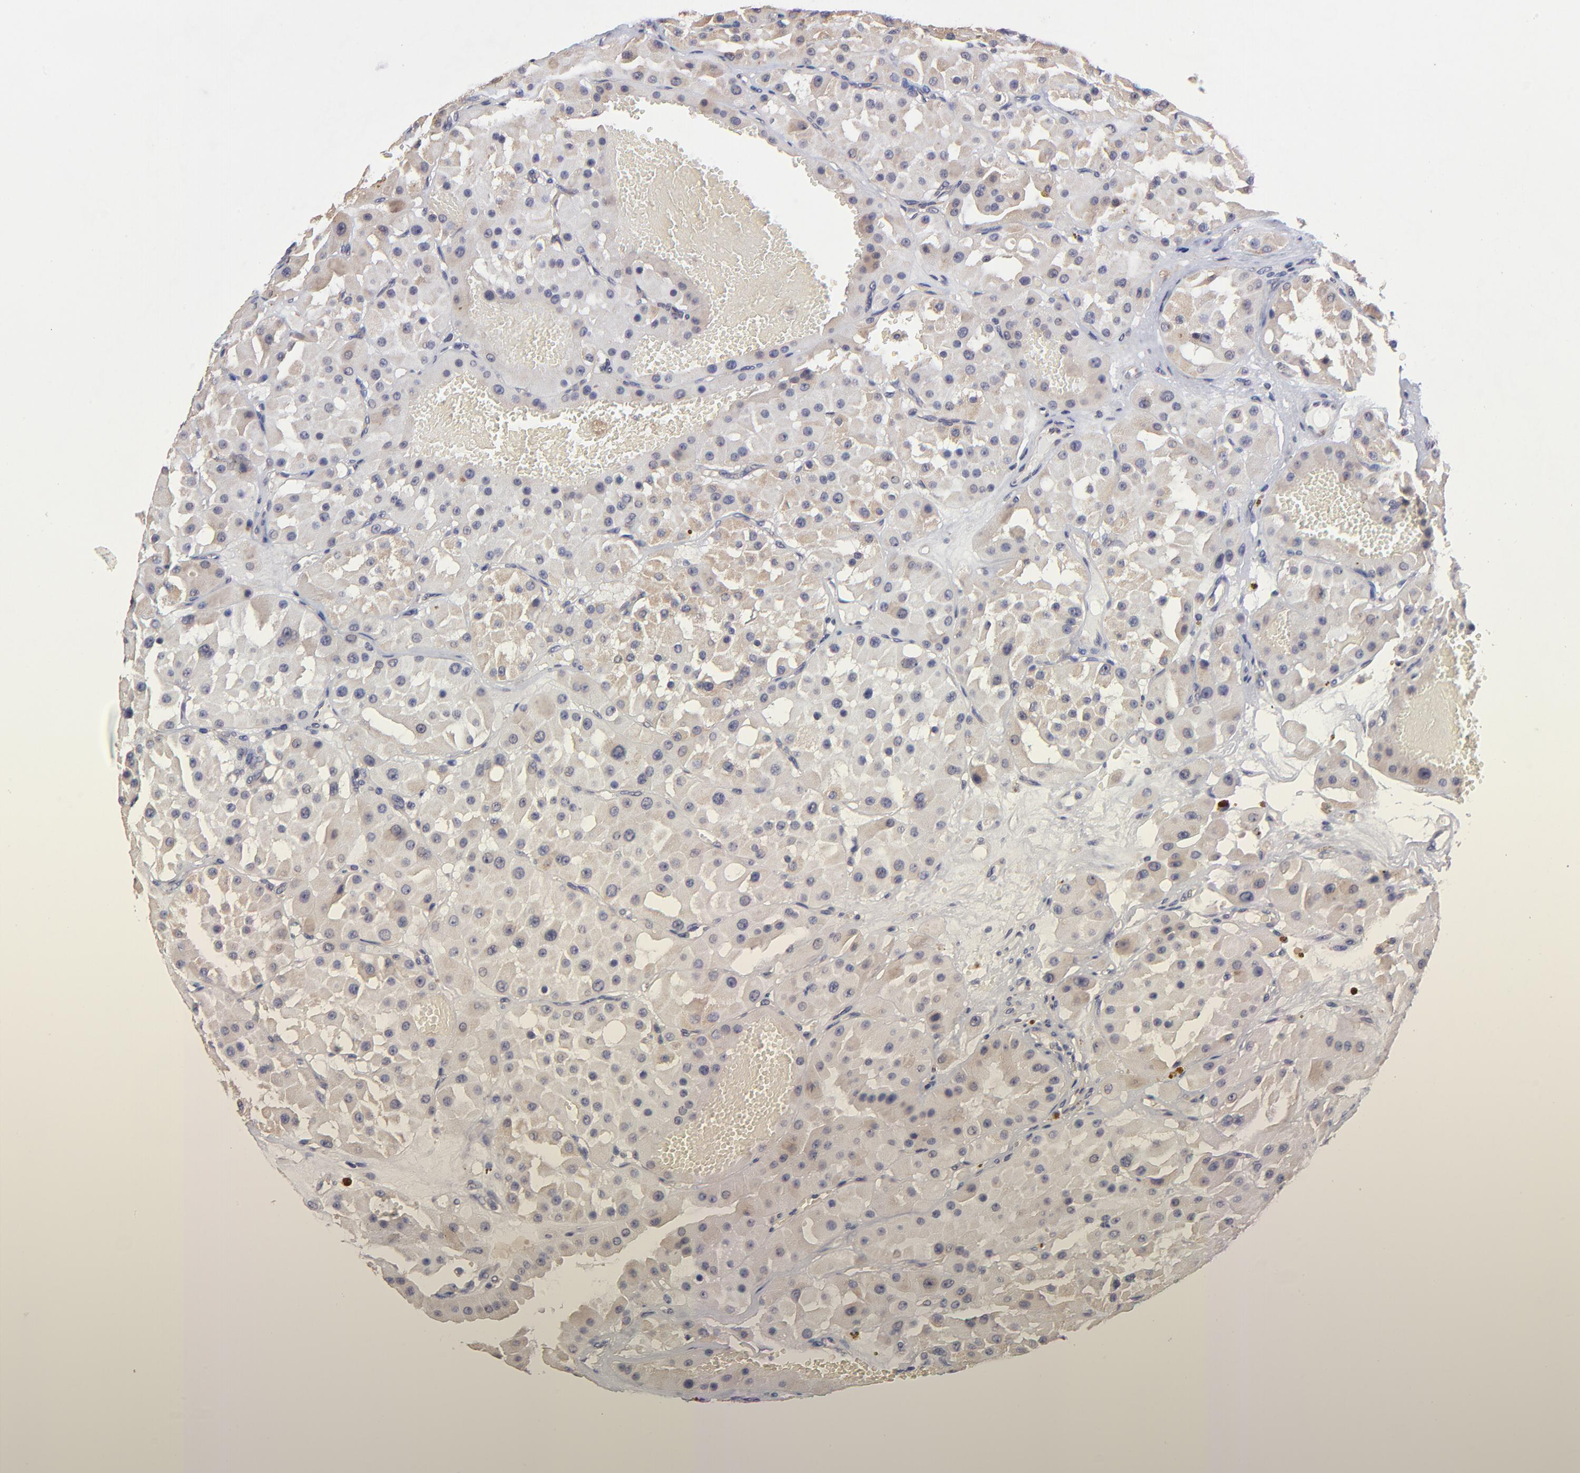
{"staining": {"intensity": "weak", "quantity": "25%-75%", "location": "cytoplasmic/membranous"}, "tissue": "renal cancer", "cell_type": "Tumor cells", "image_type": "cancer", "snomed": [{"axis": "morphology", "description": "Adenocarcinoma, uncertain malignant potential"}, {"axis": "topography", "description": "Kidney"}], "caption": "Immunohistochemistry (IHC) of adenocarcinoma,  uncertain malignant potential (renal) shows low levels of weak cytoplasmic/membranous staining in about 25%-75% of tumor cells.", "gene": "UBE2H", "patient": {"sex": "male", "age": 63}}